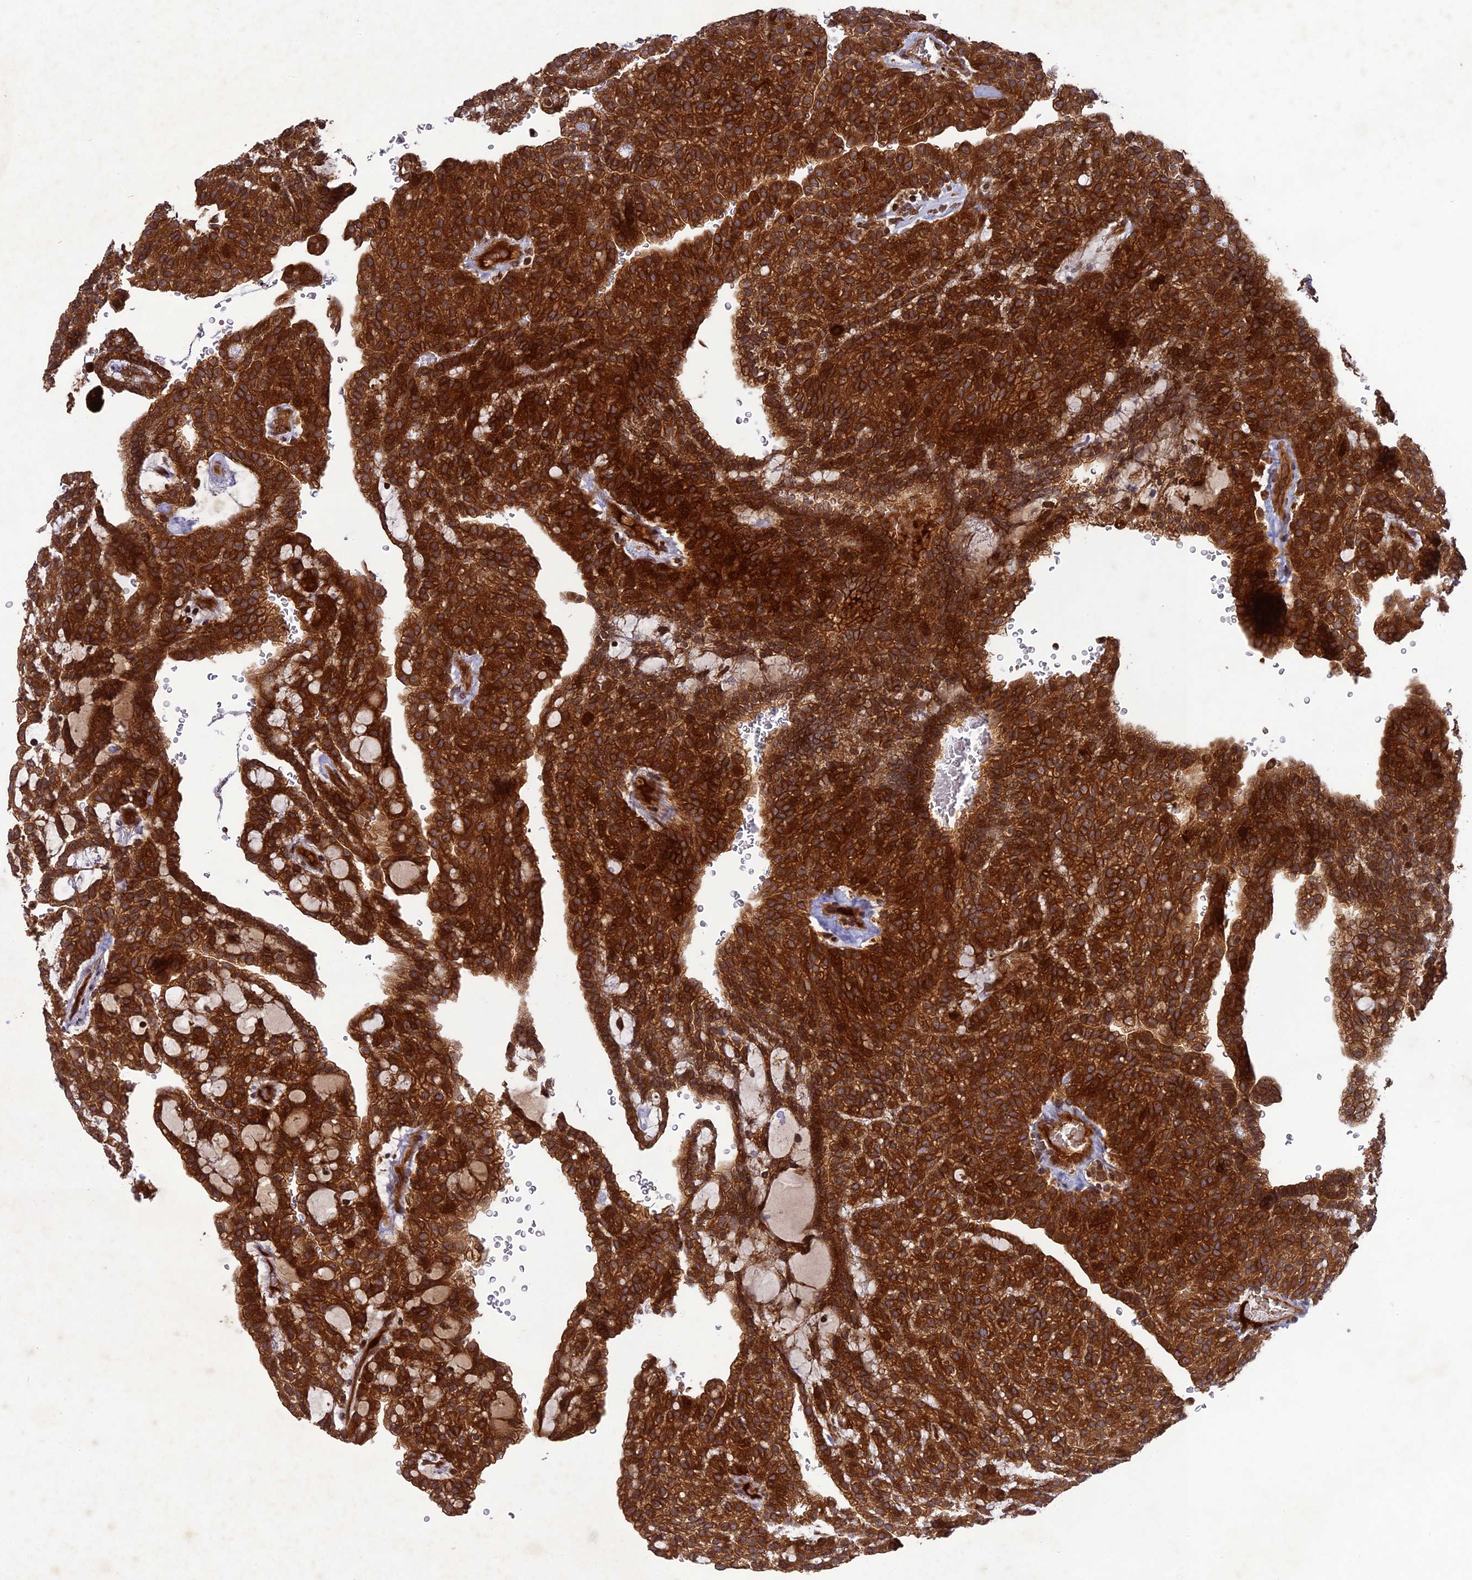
{"staining": {"intensity": "strong", "quantity": ">75%", "location": "cytoplasmic/membranous"}, "tissue": "renal cancer", "cell_type": "Tumor cells", "image_type": "cancer", "snomed": [{"axis": "morphology", "description": "Adenocarcinoma, NOS"}, {"axis": "topography", "description": "Kidney"}], "caption": "Renal cancer (adenocarcinoma) tissue displays strong cytoplasmic/membranous staining in approximately >75% of tumor cells, visualized by immunohistochemistry.", "gene": "TMUB2", "patient": {"sex": "male", "age": 63}}